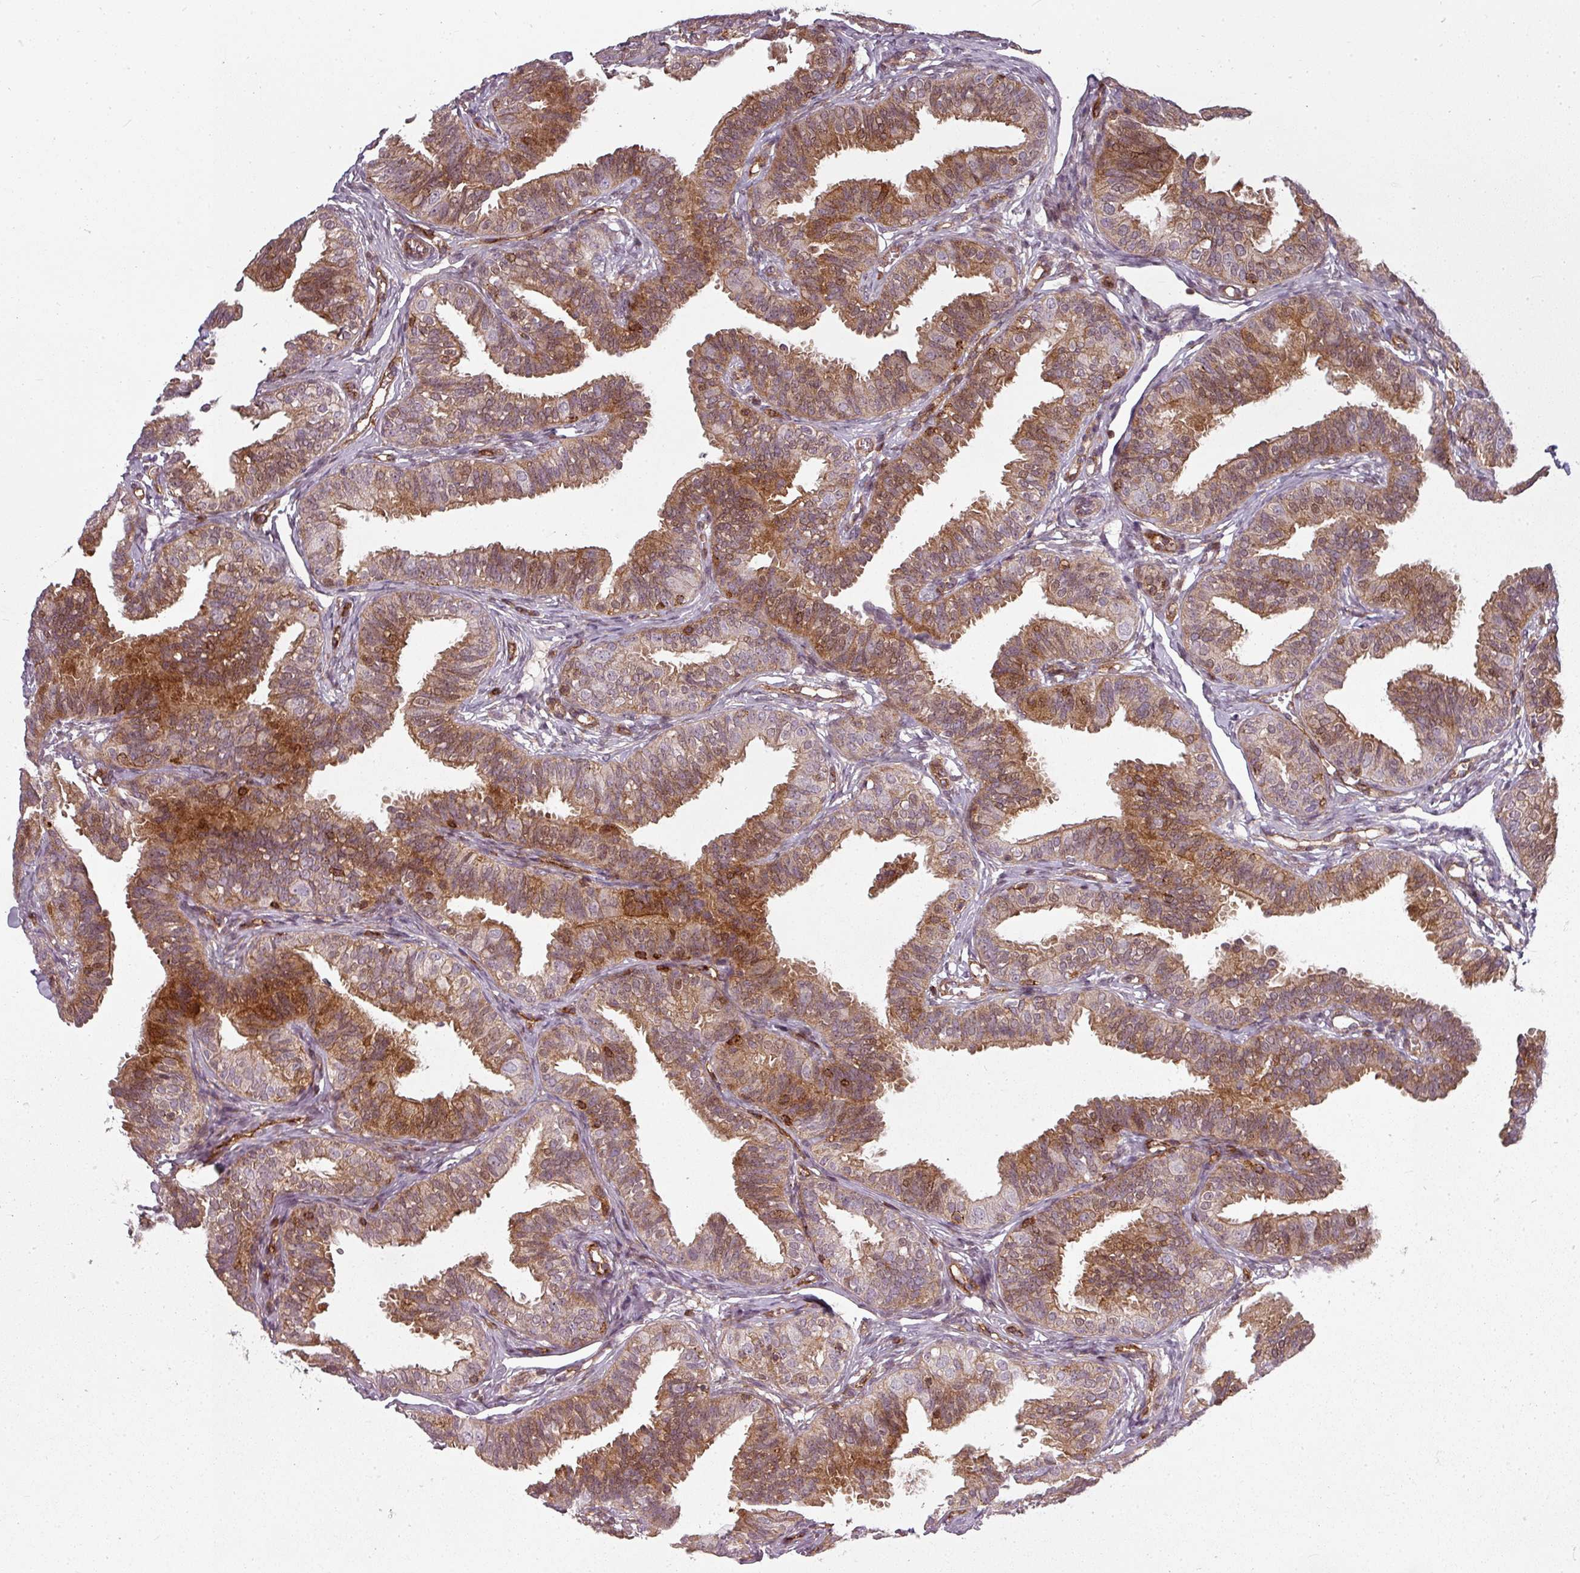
{"staining": {"intensity": "moderate", "quantity": "25%-75%", "location": "cytoplasmic/membranous"}, "tissue": "fallopian tube", "cell_type": "Glandular cells", "image_type": "normal", "snomed": [{"axis": "morphology", "description": "Normal tissue, NOS"}, {"axis": "topography", "description": "Fallopian tube"}], "caption": "A micrograph of fallopian tube stained for a protein displays moderate cytoplasmic/membranous brown staining in glandular cells.", "gene": "CLIC1", "patient": {"sex": "female", "age": 35}}